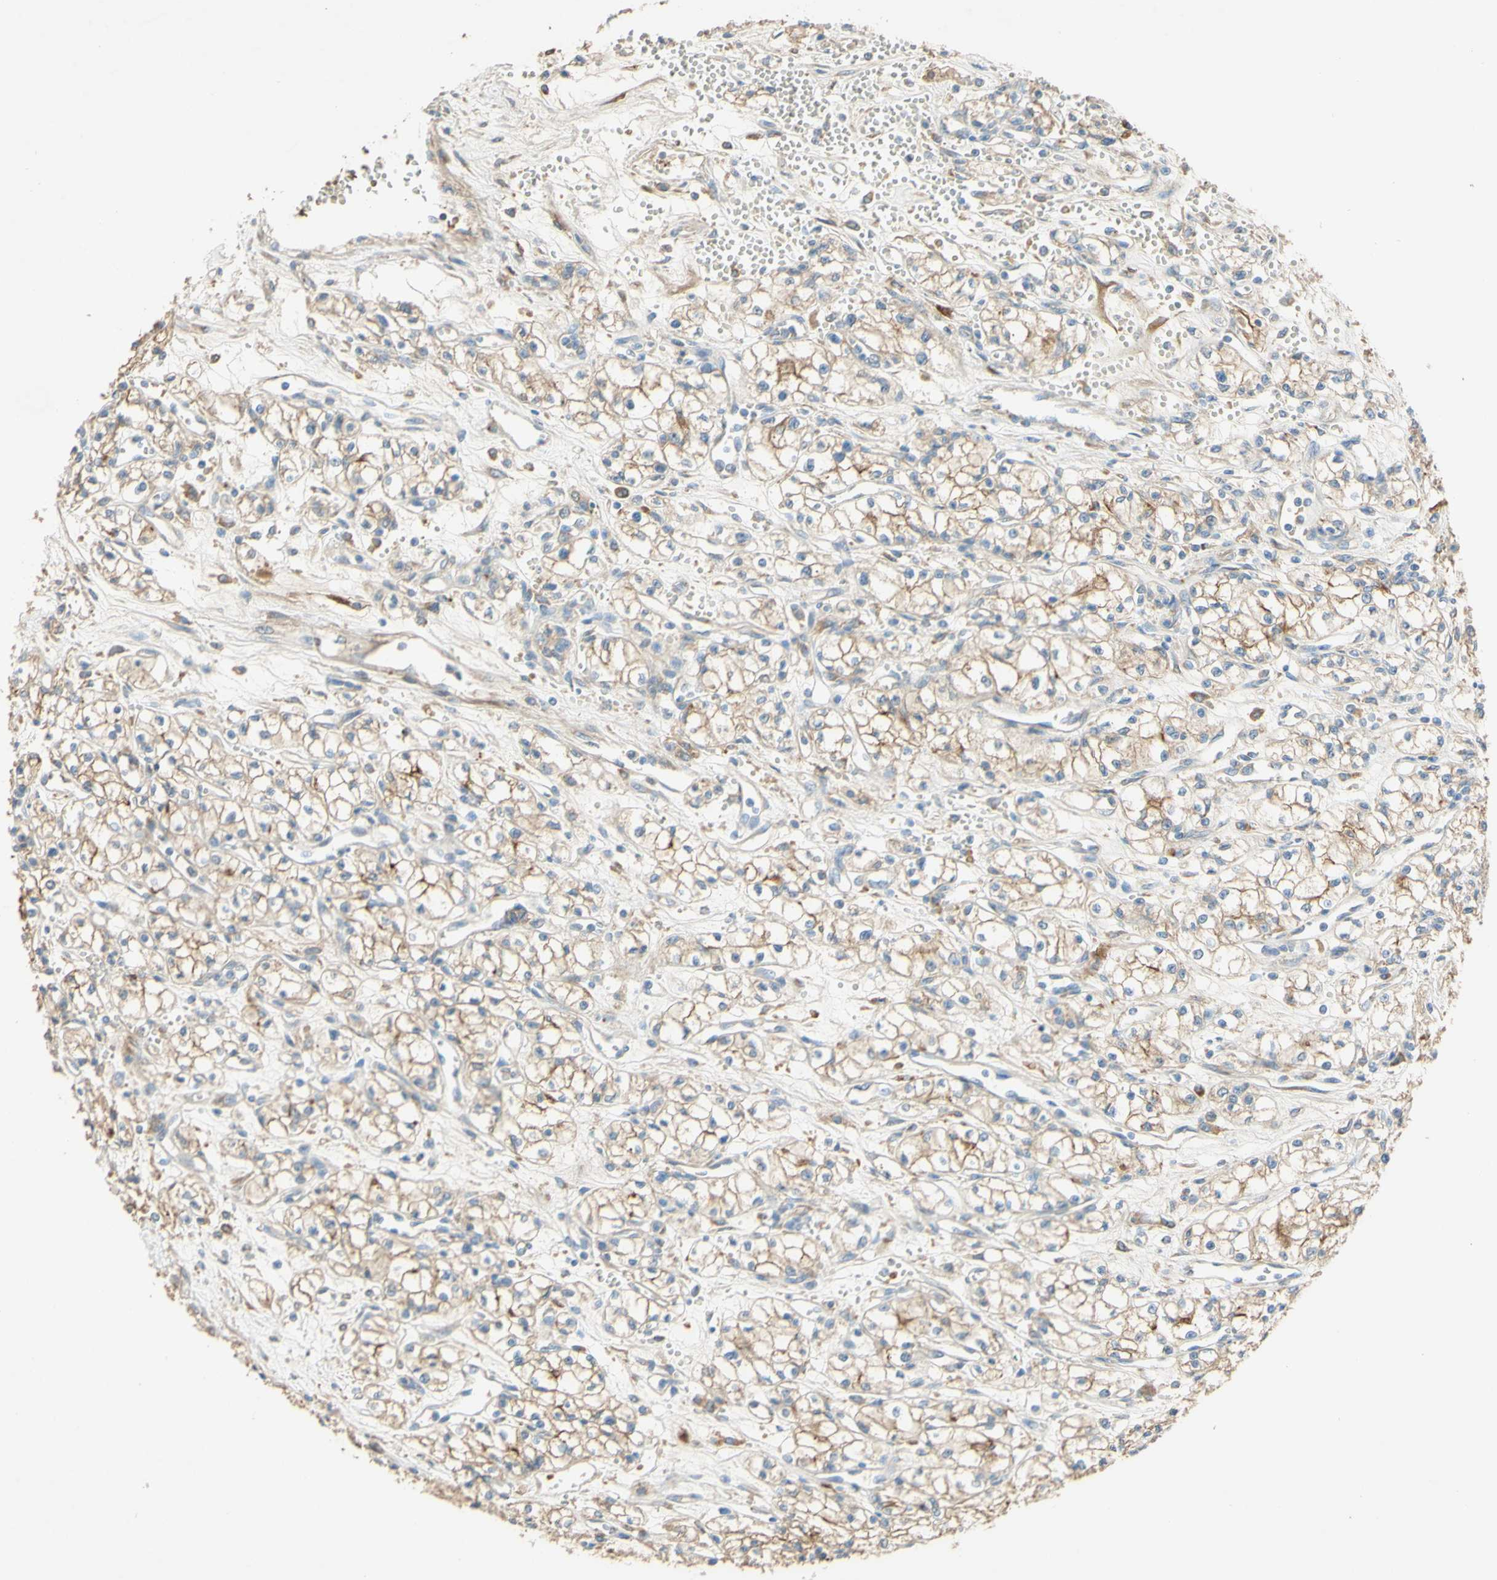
{"staining": {"intensity": "moderate", "quantity": ">75%", "location": "cytoplasmic/membranous"}, "tissue": "renal cancer", "cell_type": "Tumor cells", "image_type": "cancer", "snomed": [{"axis": "morphology", "description": "Normal tissue, NOS"}, {"axis": "morphology", "description": "Adenocarcinoma, NOS"}, {"axis": "topography", "description": "Kidney"}], "caption": "A high-resolution image shows IHC staining of adenocarcinoma (renal), which reveals moderate cytoplasmic/membranous expression in about >75% of tumor cells. Using DAB (3,3'-diaminobenzidine) (brown) and hematoxylin (blue) stains, captured at high magnification using brightfield microscopy.", "gene": "DKK3", "patient": {"sex": "male", "age": 59}}